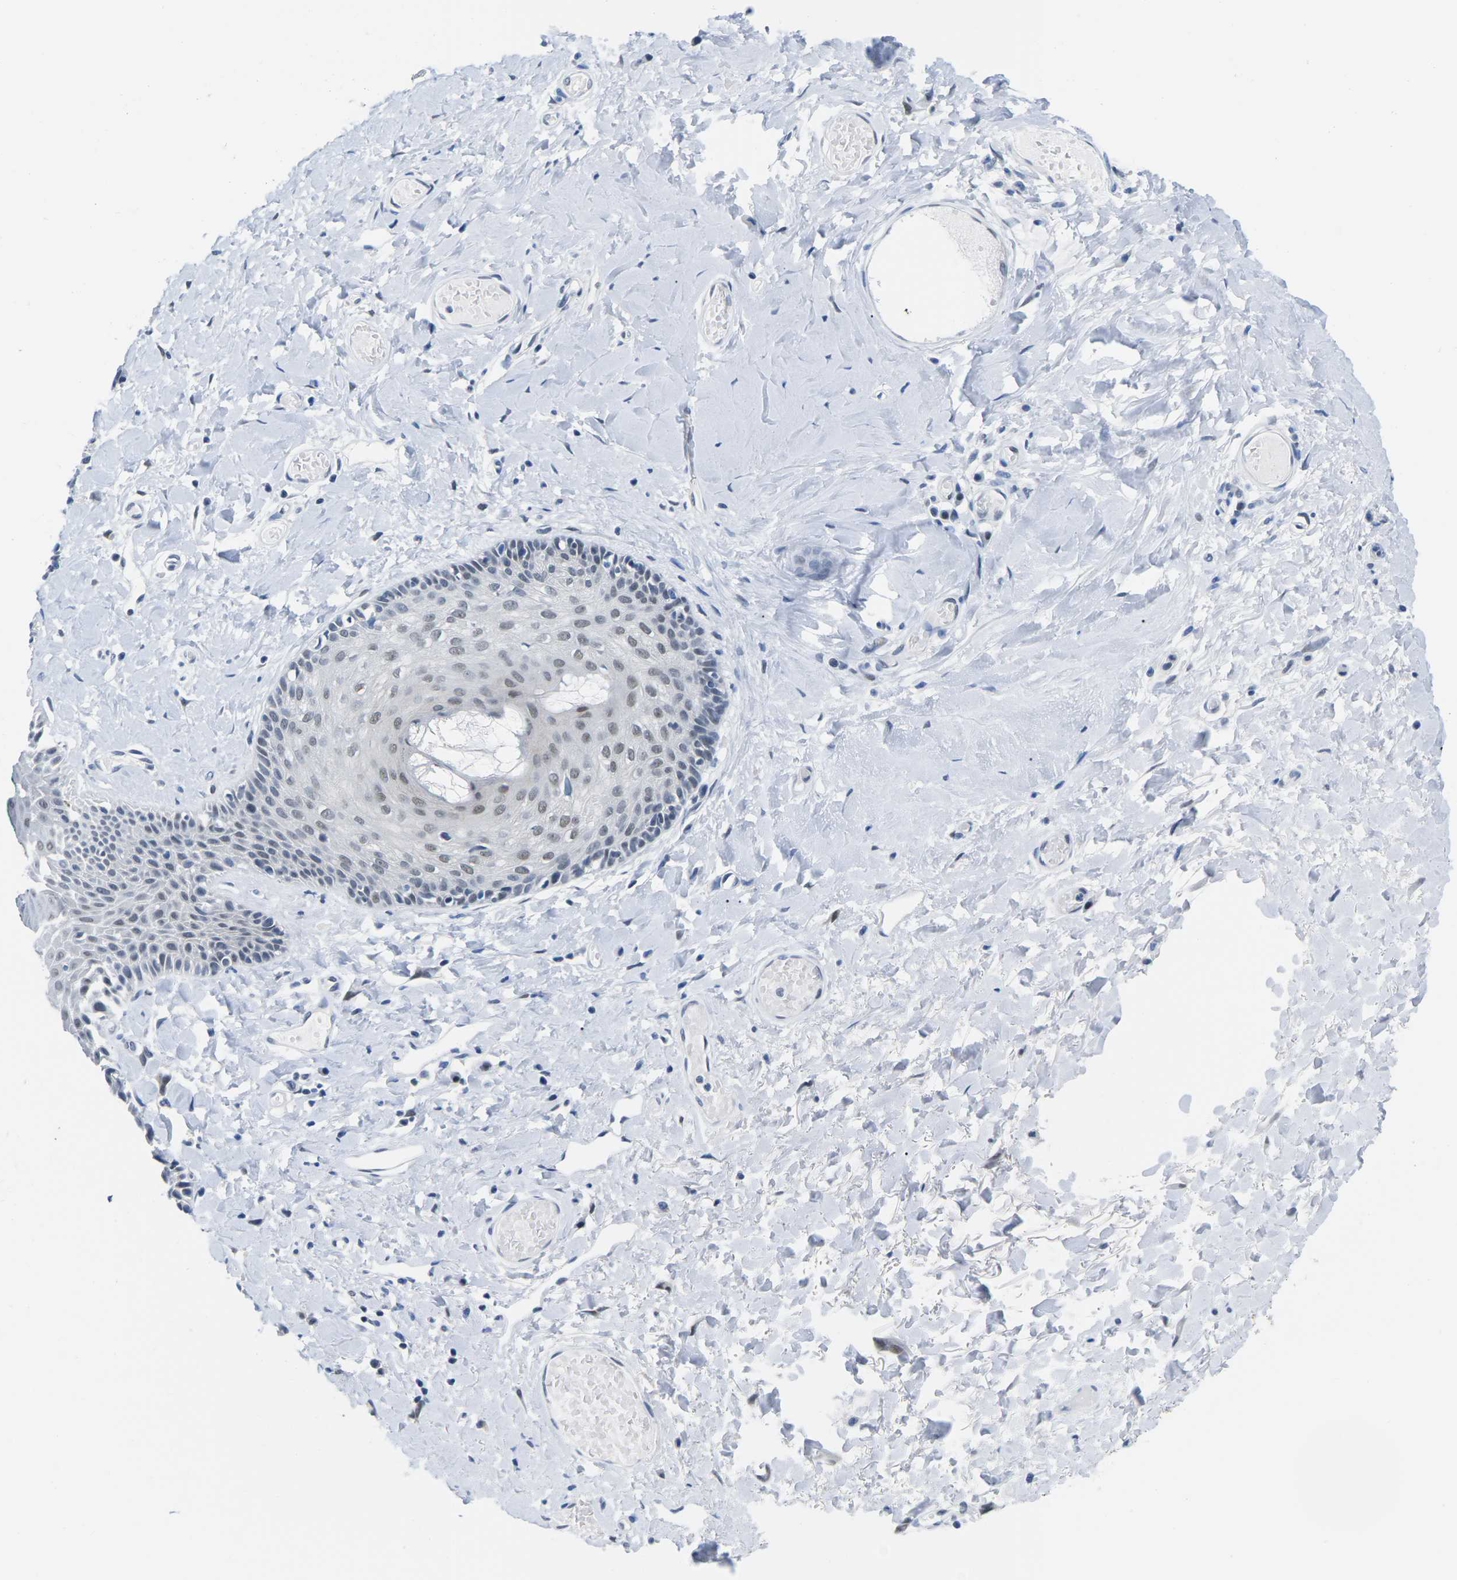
{"staining": {"intensity": "moderate", "quantity": "25%-75%", "location": "nuclear"}, "tissue": "skin", "cell_type": "Epidermal cells", "image_type": "normal", "snomed": [{"axis": "morphology", "description": "Normal tissue, NOS"}, {"axis": "topography", "description": "Anal"}], "caption": "Immunohistochemical staining of unremarkable human skin demonstrates 25%-75% levels of moderate nuclear protein expression in approximately 25%-75% of epidermal cells. (Brightfield microscopy of DAB IHC at high magnification).", "gene": "UBA7", "patient": {"sex": "male", "age": 69}}